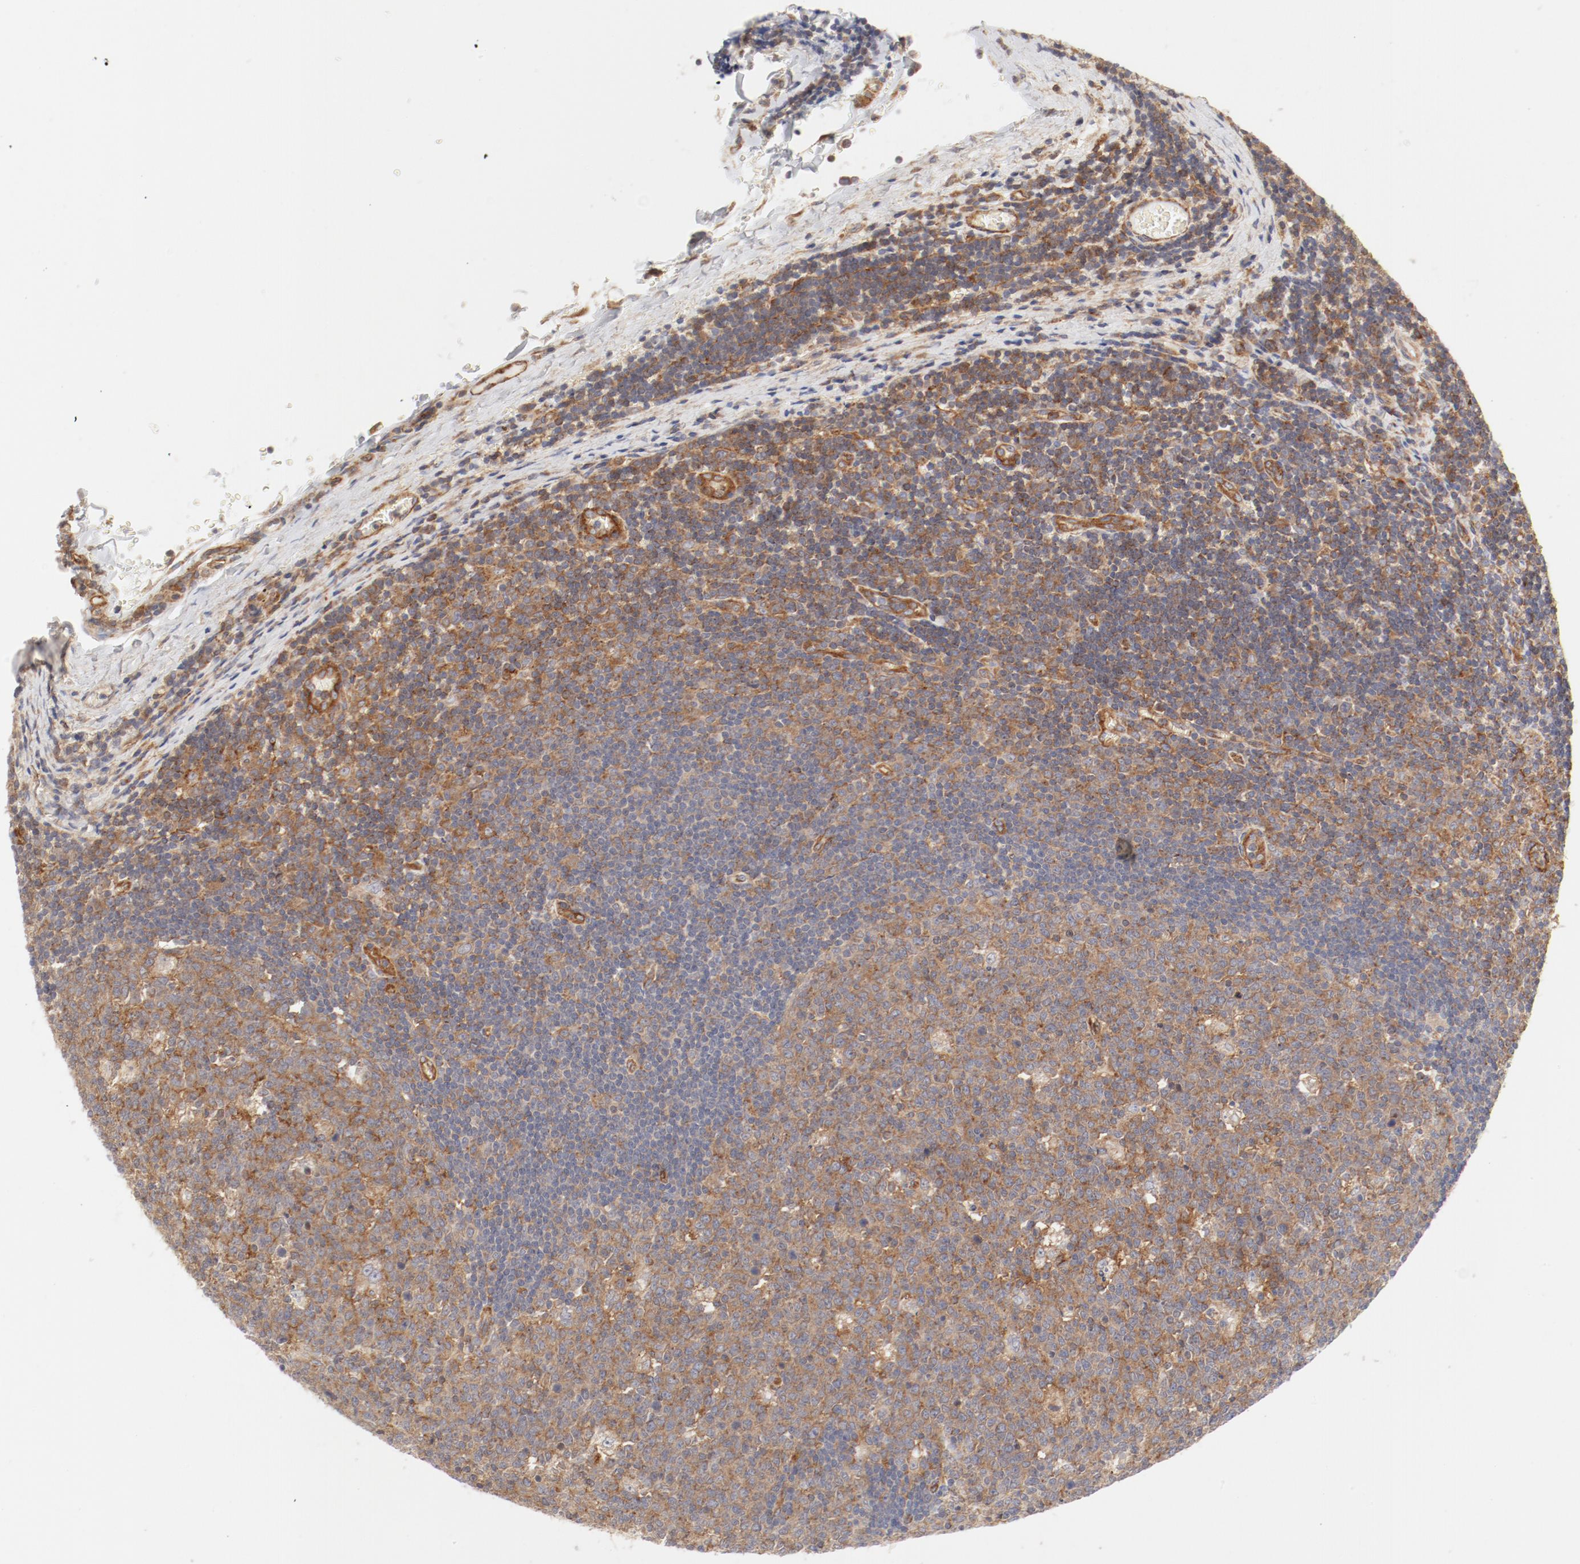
{"staining": {"intensity": "moderate", "quantity": ">75%", "location": "cytoplasmic/membranous"}, "tissue": "lymph node", "cell_type": "Germinal center cells", "image_type": "normal", "snomed": [{"axis": "morphology", "description": "Normal tissue, NOS"}, {"axis": "topography", "description": "Lymph node"}, {"axis": "topography", "description": "Salivary gland"}], "caption": "An image of lymph node stained for a protein shows moderate cytoplasmic/membranous brown staining in germinal center cells. (DAB = brown stain, brightfield microscopy at high magnification).", "gene": "AP2A1", "patient": {"sex": "male", "age": 8}}